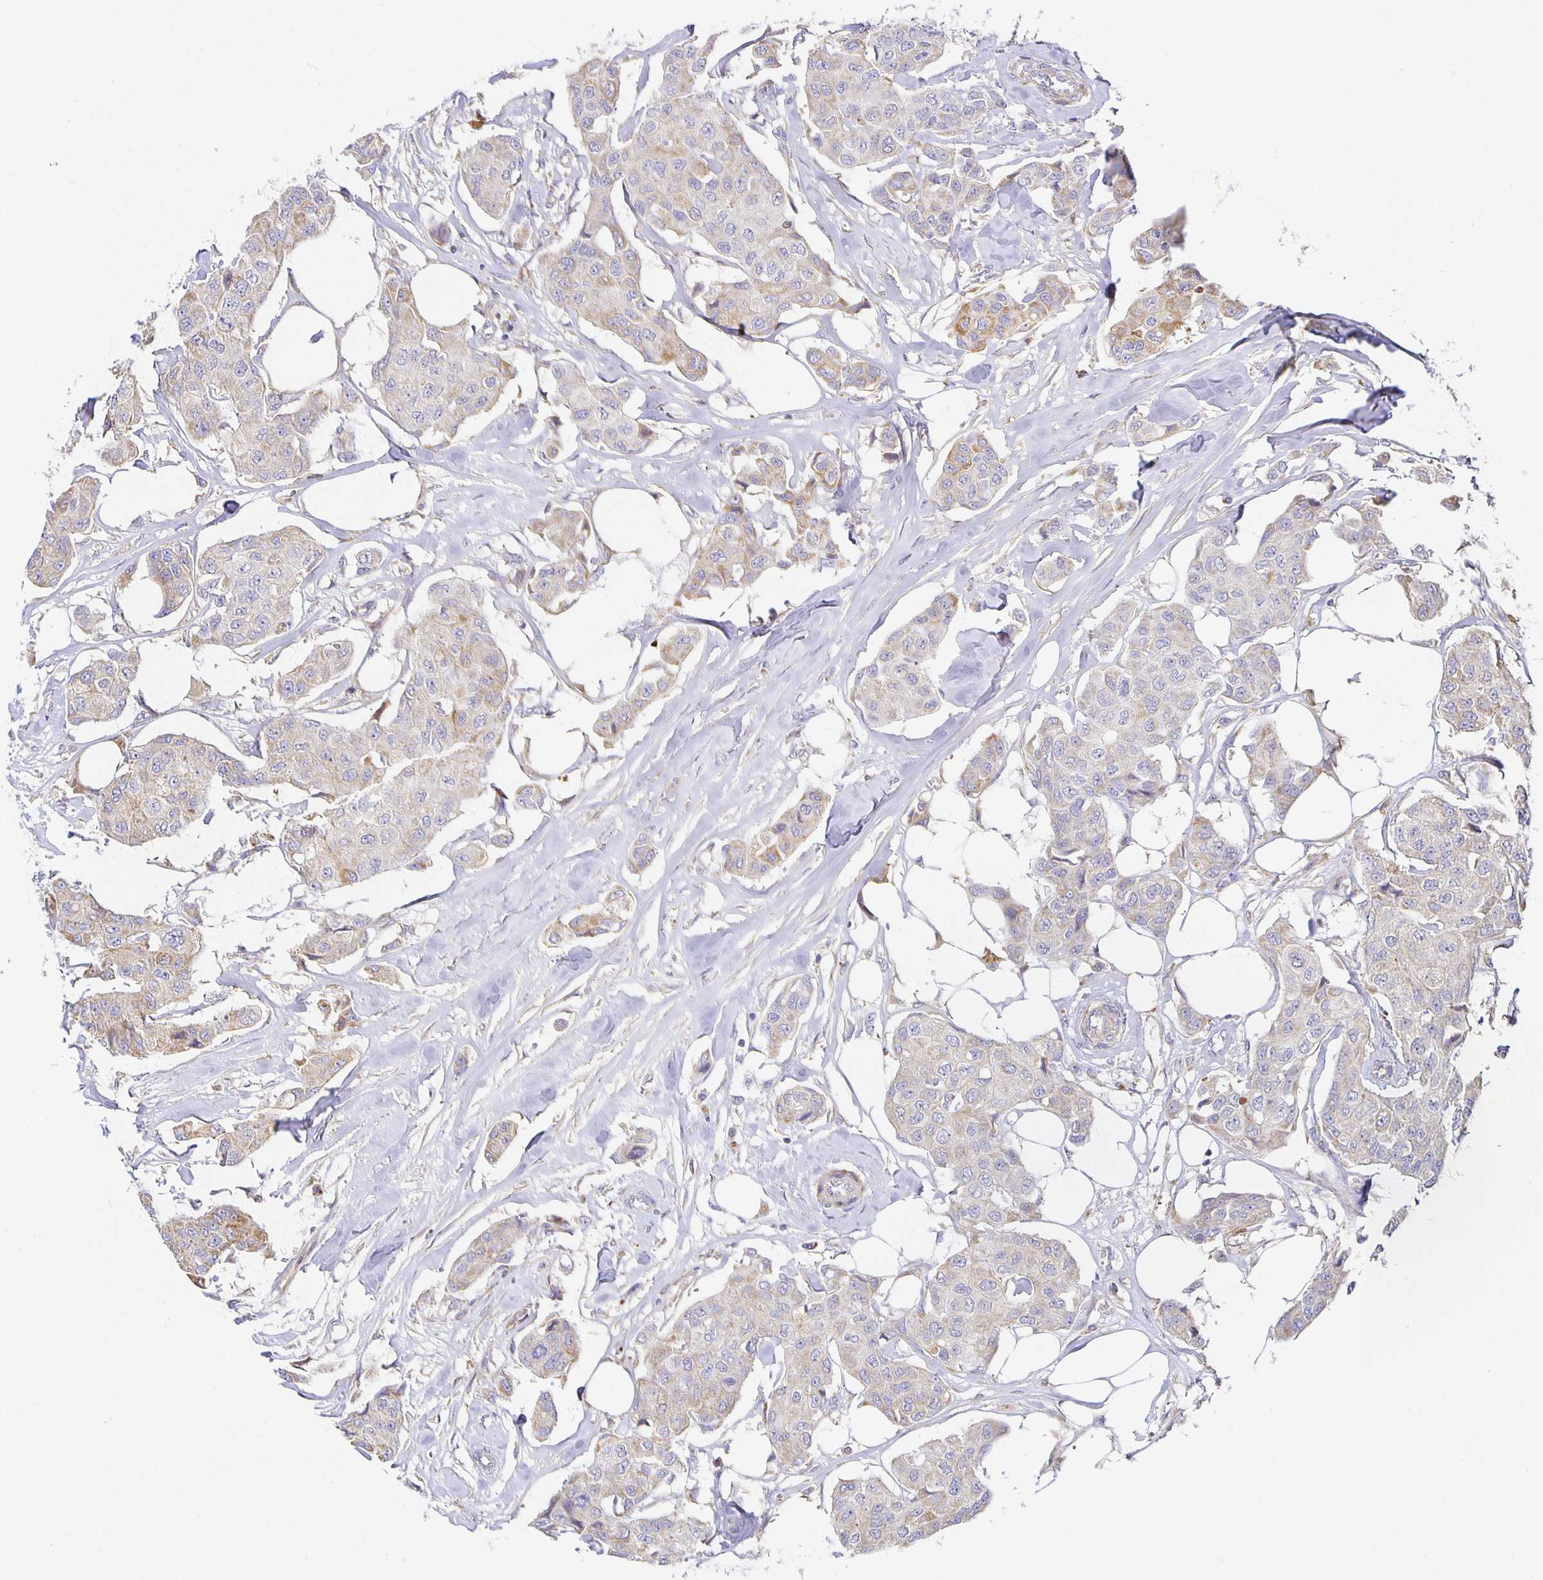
{"staining": {"intensity": "weak", "quantity": "25%-75%", "location": "cytoplasmic/membranous"}, "tissue": "breast cancer", "cell_type": "Tumor cells", "image_type": "cancer", "snomed": [{"axis": "morphology", "description": "Duct carcinoma"}, {"axis": "topography", "description": "Breast"}, {"axis": "topography", "description": "Lymph node"}], "caption": "An image of intraductal carcinoma (breast) stained for a protein displays weak cytoplasmic/membranous brown staining in tumor cells.", "gene": "FLRT3", "patient": {"sex": "female", "age": 80}}